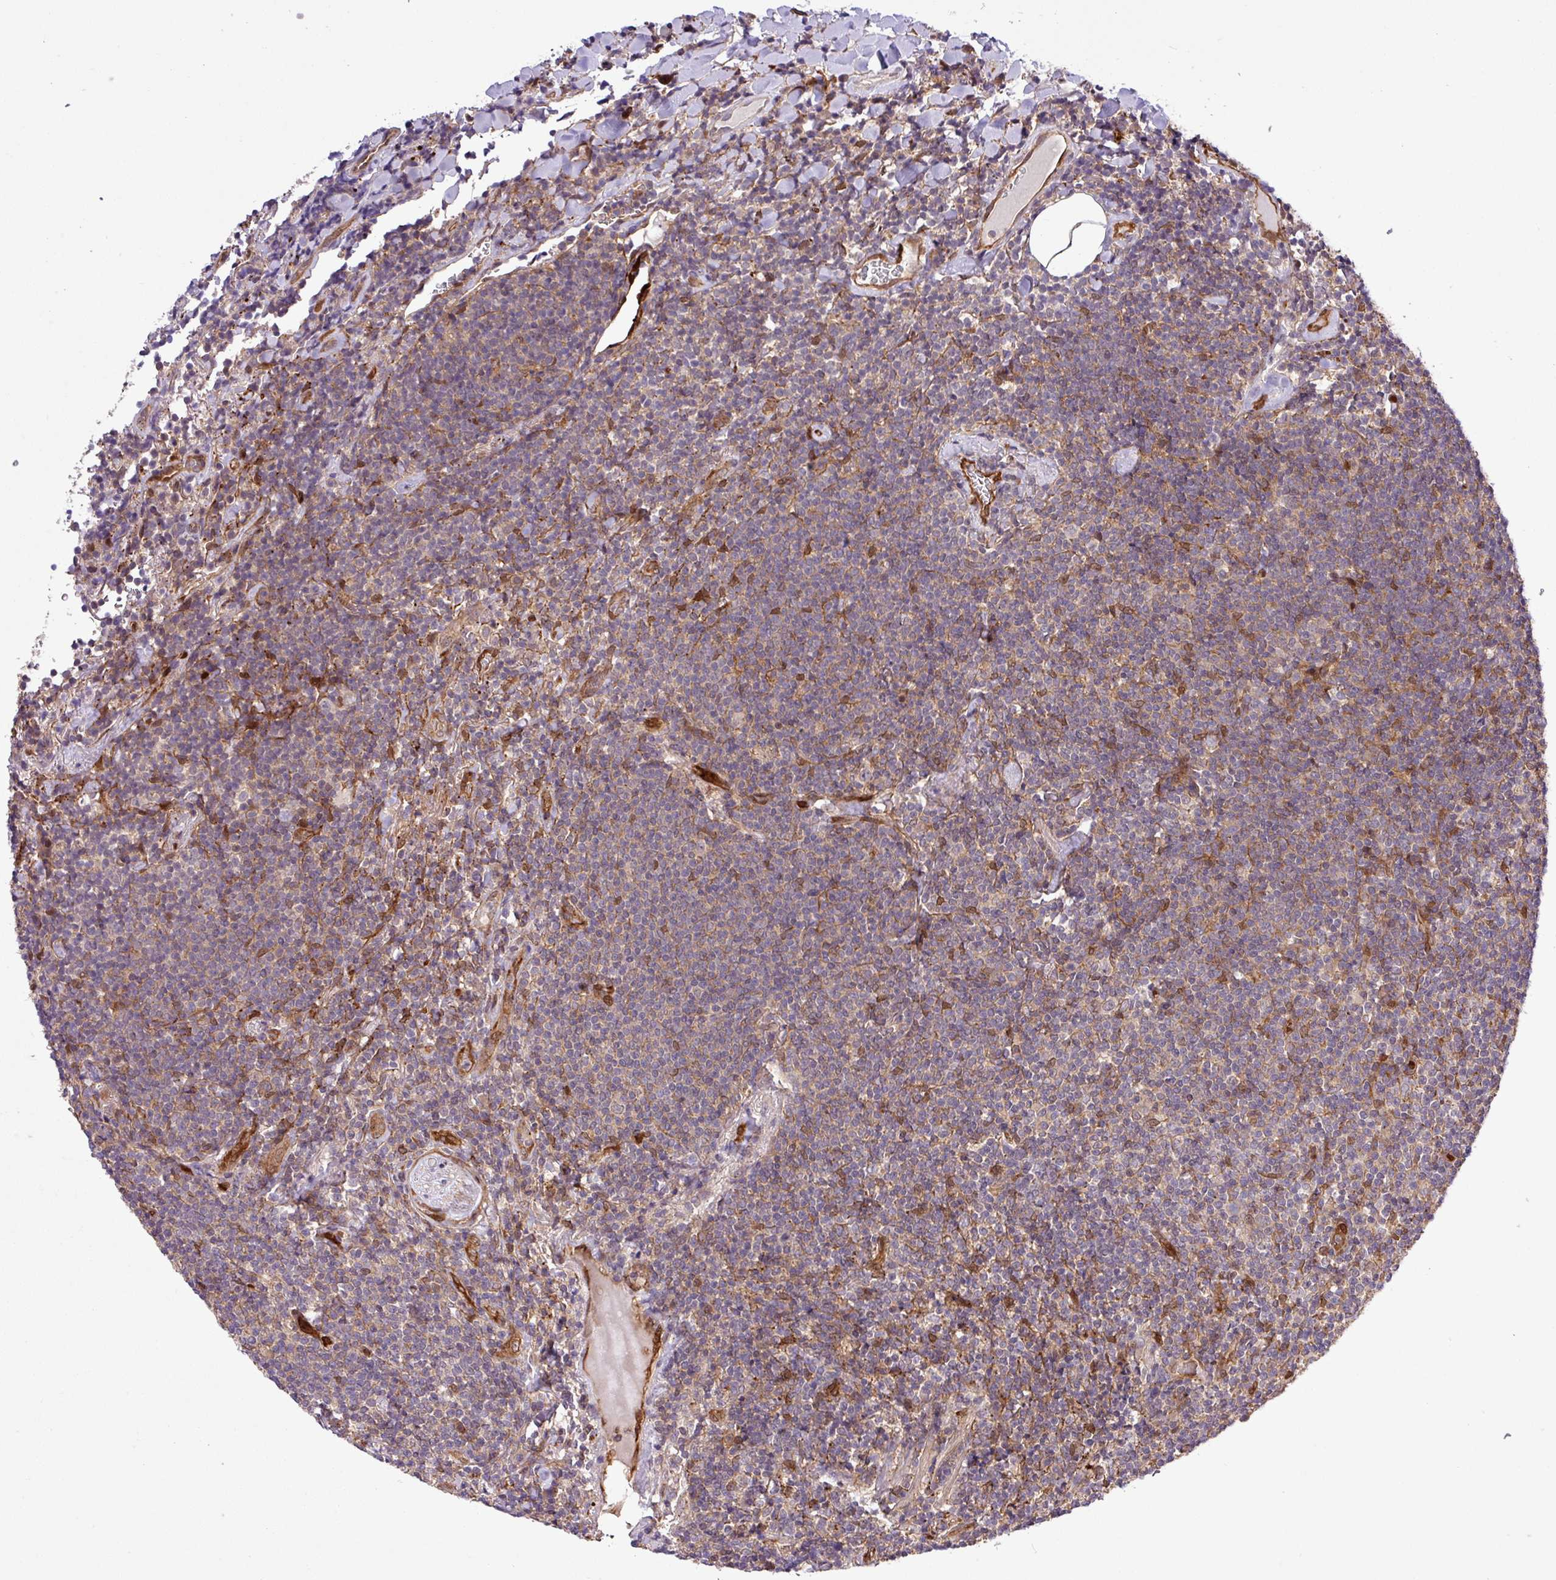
{"staining": {"intensity": "weak", "quantity": "<25%", "location": "cytoplasmic/membranous"}, "tissue": "lymphoma", "cell_type": "Tumor cells", "image_type": "cancer", "snomed": [{"axis": "morphology", "description": "Malignant lymphoma, non-Hodgkin's type, Low grade"}, {"axis": "topography", "description": "Lung"}], "caption": "There is no significant positivity in tumor cells of malignant lymphoma, non-Hodgkin's type (low-grade).", "gene": "CARHSP1", "patient": {"sex": "female", "age": 71}}